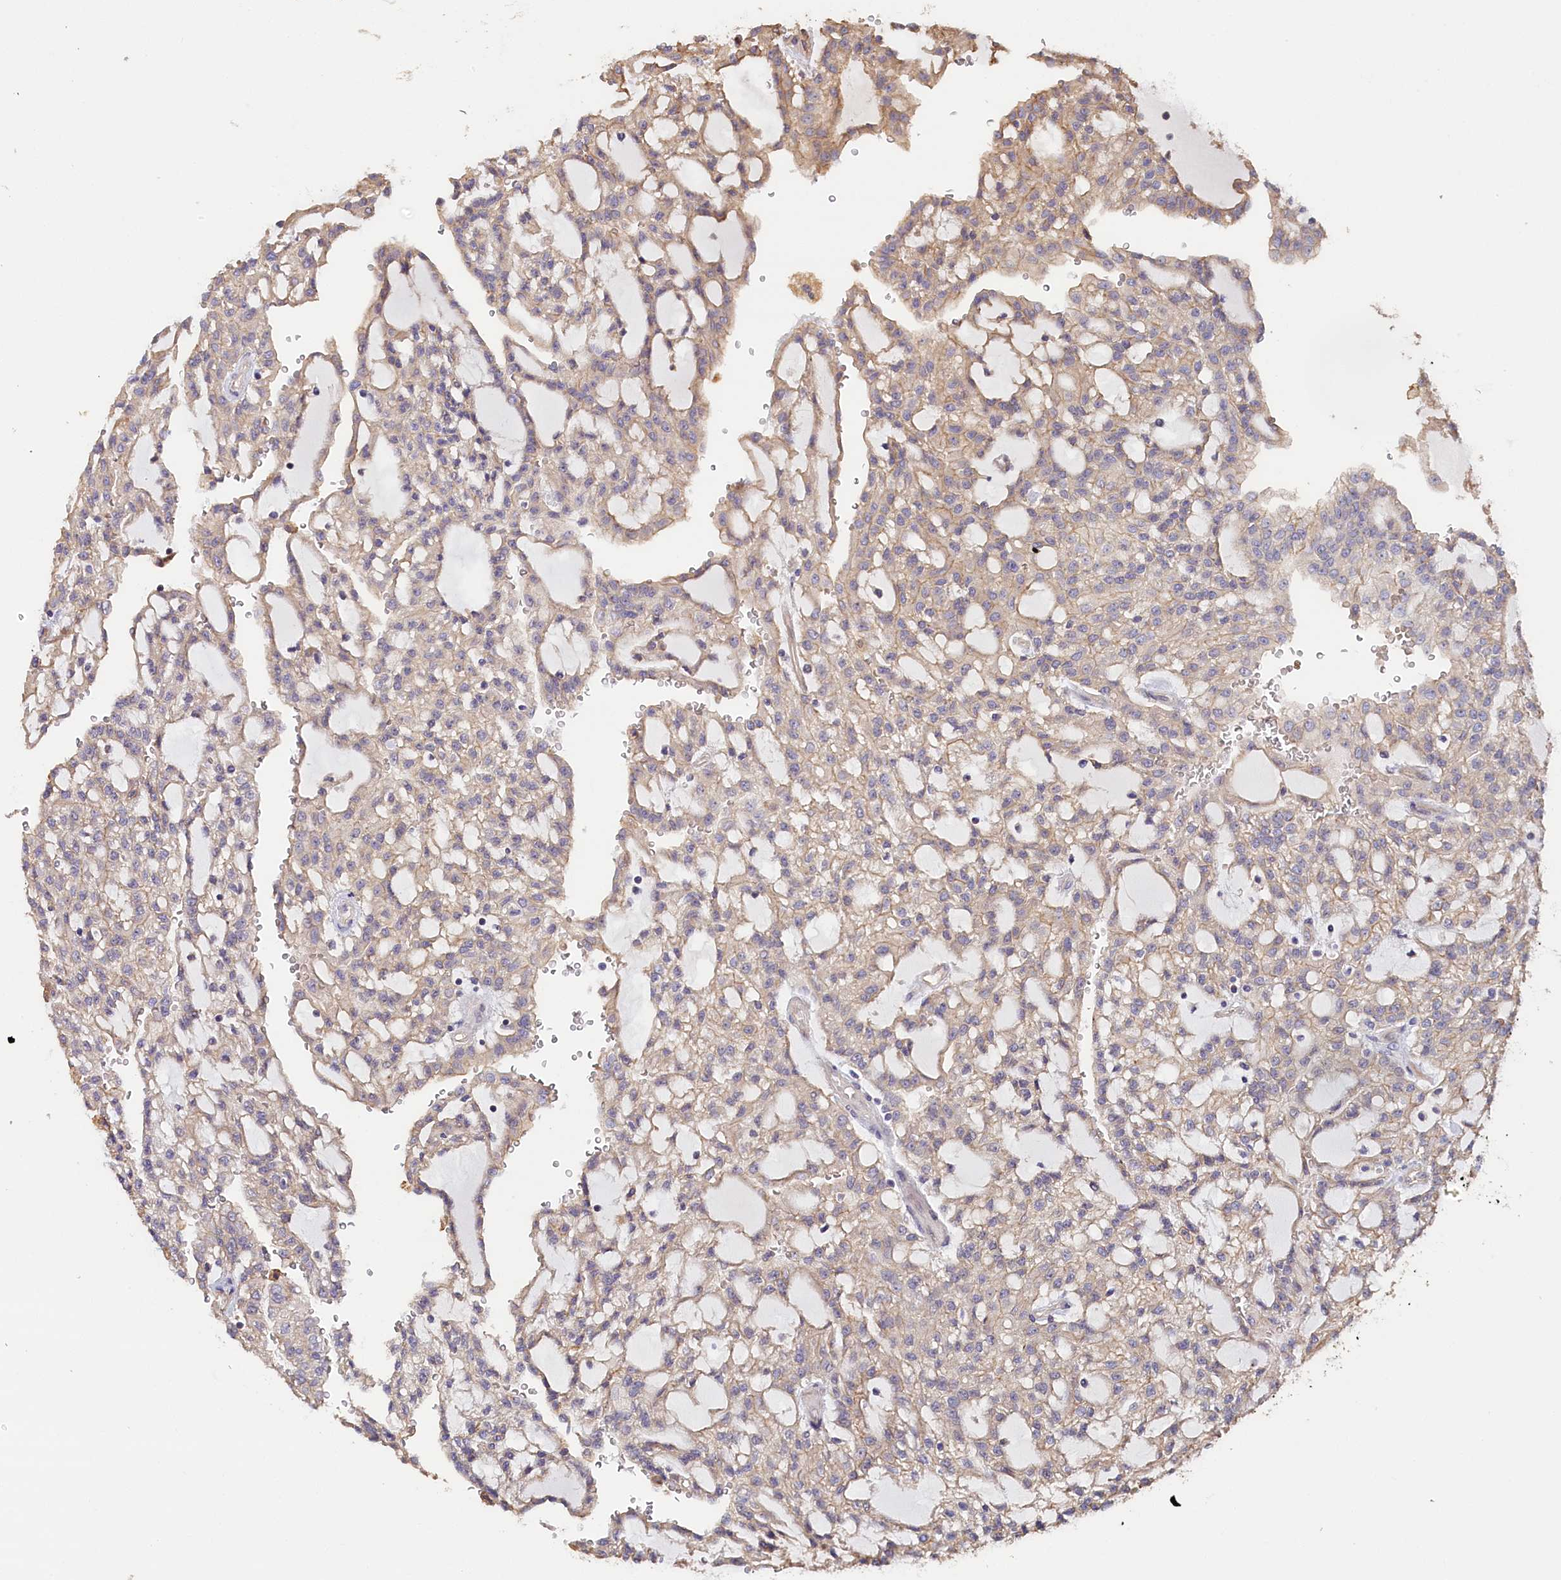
{"staining": {"intensity": "weak", "quantity": "25%-75%", "location": "cytoplasmic/membranous"}, "tissue": "renal cancer", "cell_type": "Tumor cells", "image_type": "cancer", "snomed": [{"axis": "morphology", "description": "Adenocarcinoma, NOS"}, {"axis": "topography", "description": "Kidney"}], "caption": "Renal adenocarcinoma was stained to show a protein in brown. There is low levels of weak cytoplasmic/membranous staining in about 25%-75% of tumor cells.", "gene": "KATNB1", "patient": {"sex": "male", "age": 63}}